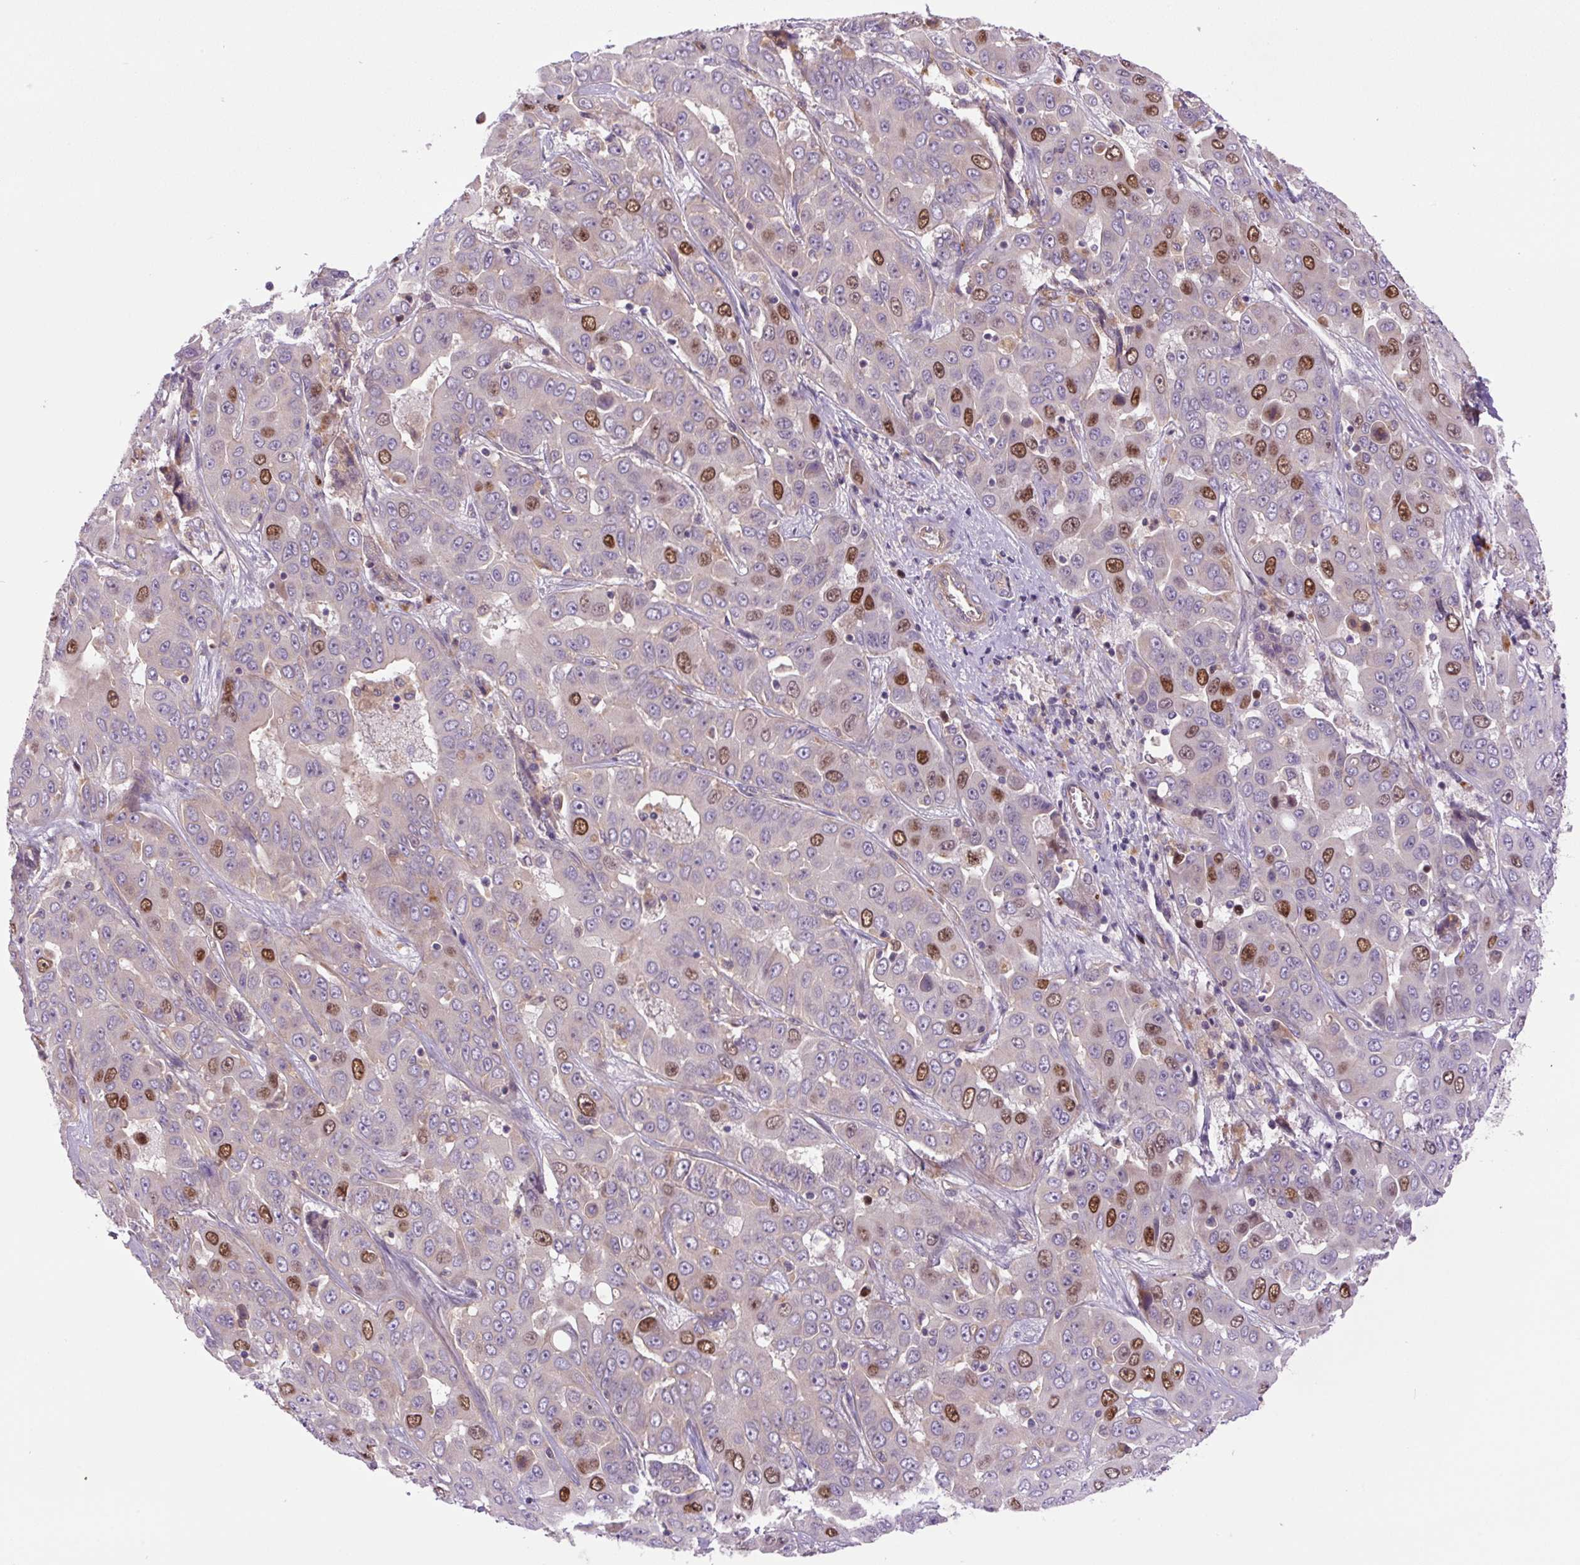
{"staining": {"intensity": "strong", "quantity": "25%-75%", "location": "nuclear"}, "tissue": "liver cancer", "cell_type": "Tumor cells", "image_type": "cancer", "snomed": [{"axis": "morphology", "description": "Cholangiocarcinoma"}, {"axis": "topography", "description": "Liver"}], "caption": "Liver cancer stained for a protein exhibits strong nuclear positivity in tumor cells.", "gene": "KIFC1", "patient": {"sex": "female", "age": 52}}